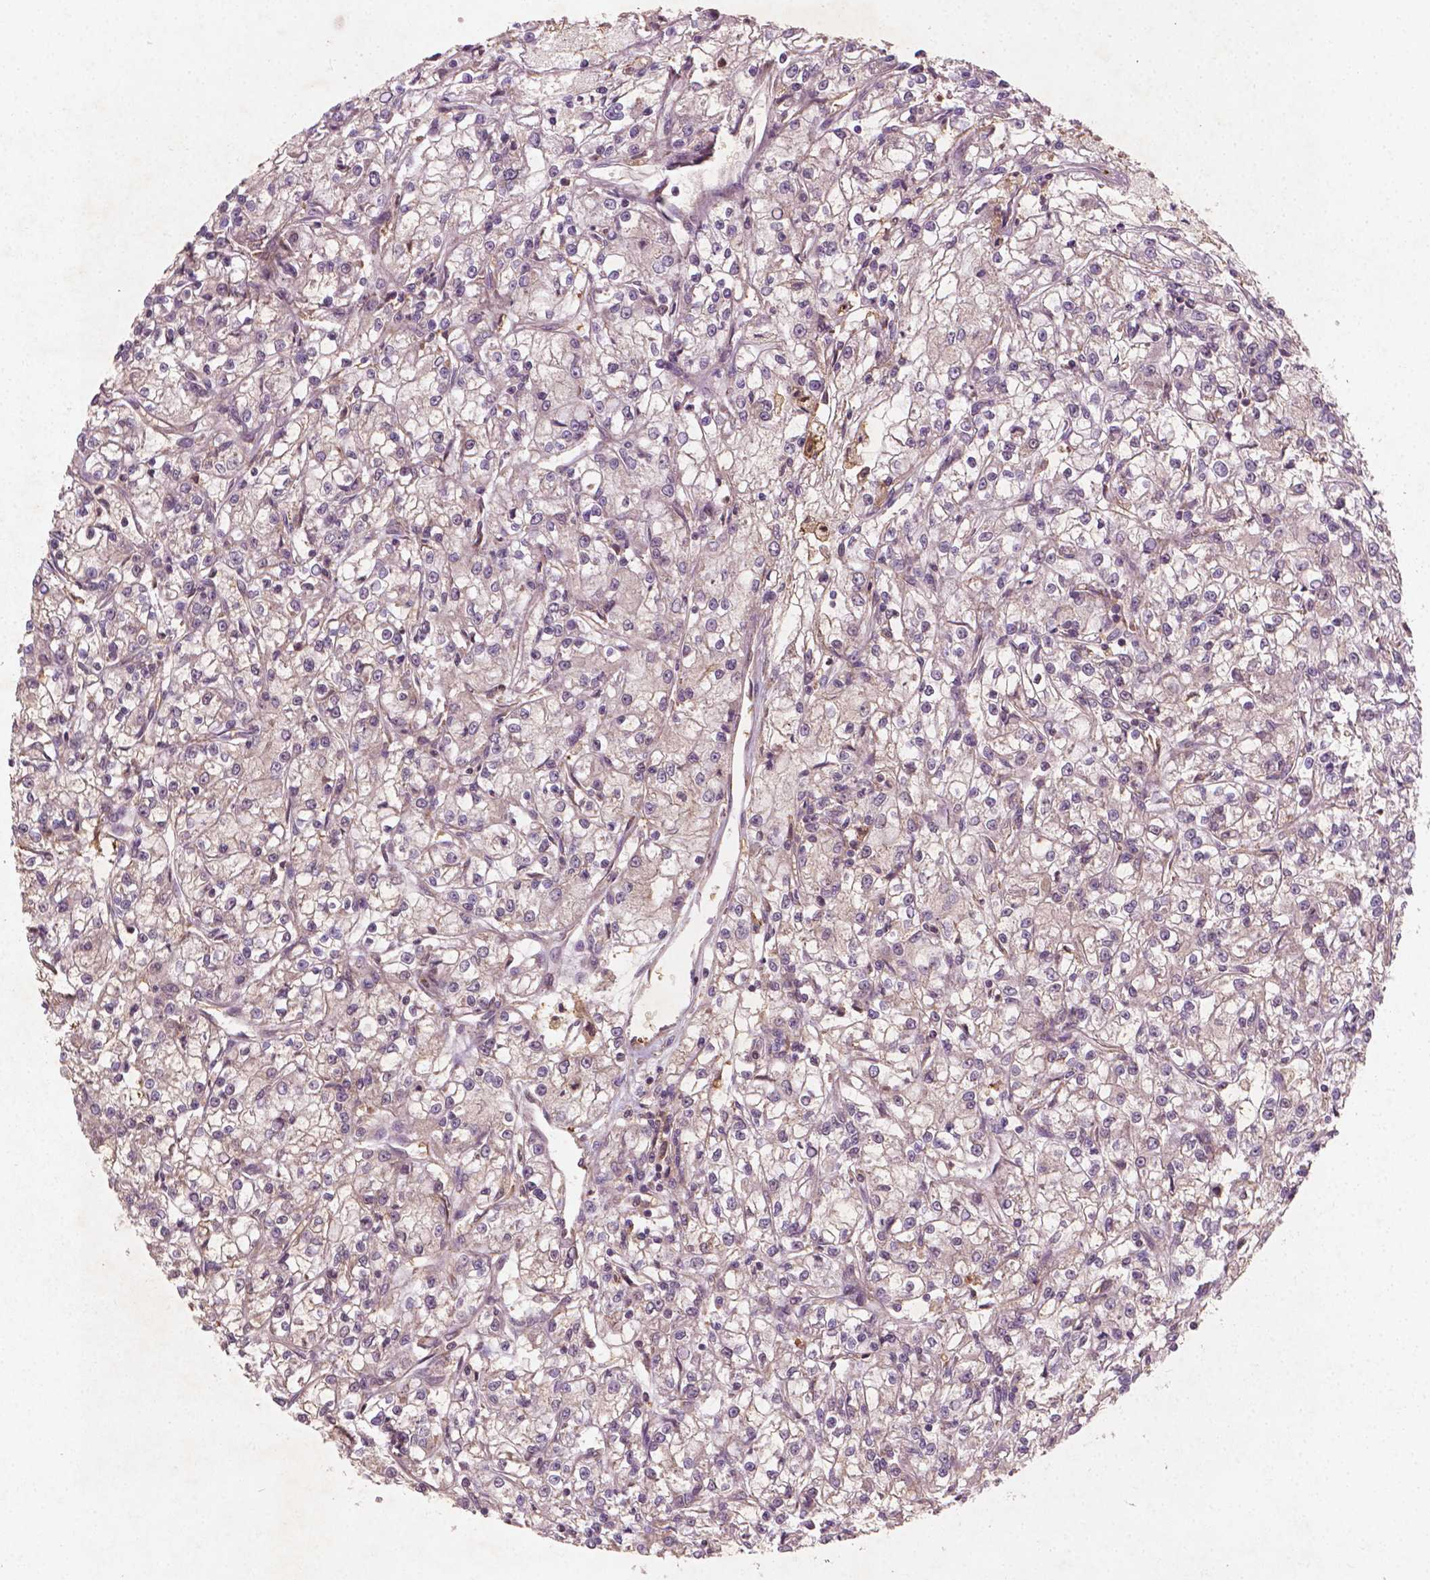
{"staining": {"intensity": "negative", "quantity": "none", "location": "none"}, "tissue": "renal cancer", "cell_type": "Tumor cells", "image_type": "cancer", "snomed": [{"axis": "morphology", "description": "Adenocarcinoma, NOS"}, {"axis": "topography", "description": "Kidney"}], "caption": "This is an immunohistochemistry (IHC) photomicrograph of human renal cancer (adenocarcinoma). There is no expression in tumor cells.", "gene": "CYFIP2", "patient": {"sex": "female", "age": 59}}